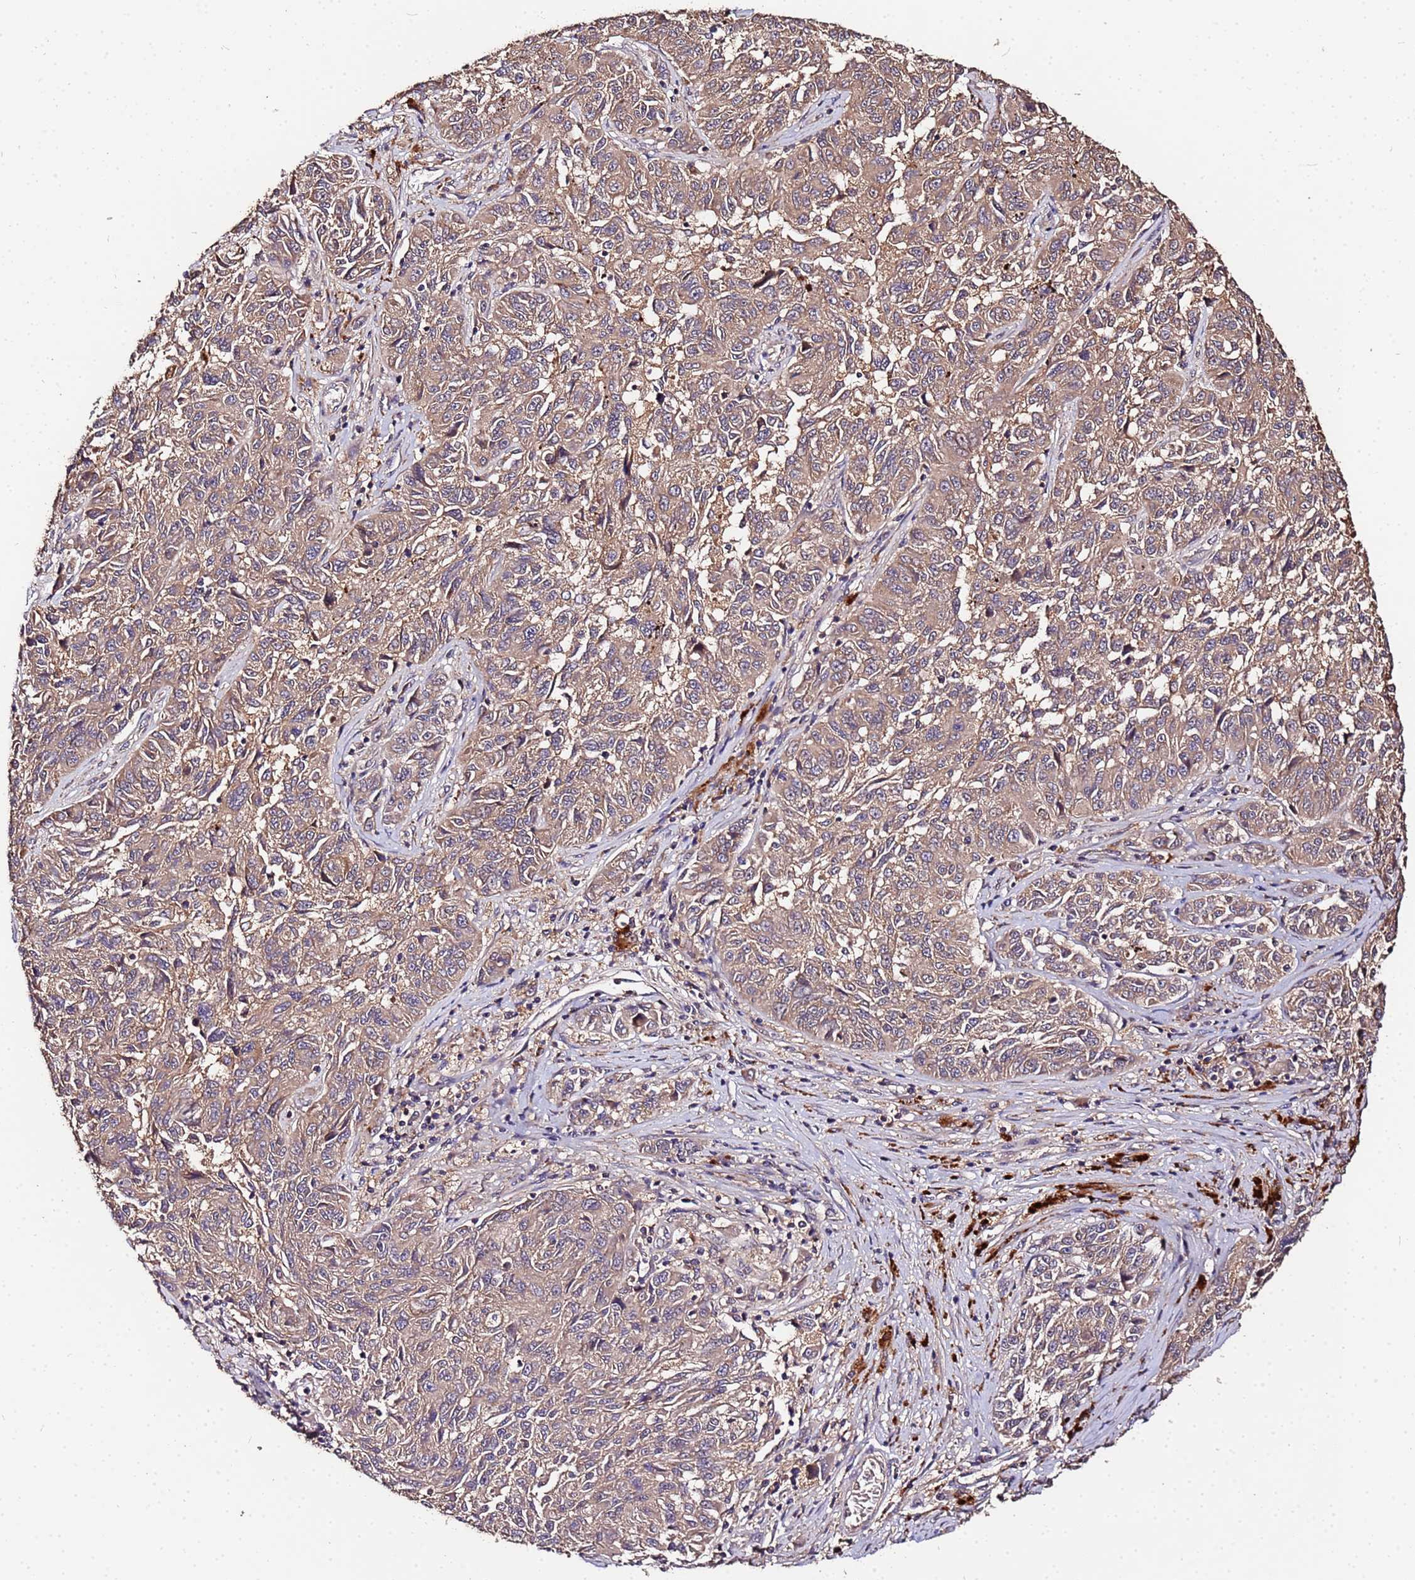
{"staining": {"intensity": "weak", "quantity": ">75%", "location": "cytoplasmic/membranous"}, "tissue": "melanoma", "cell_type": "Tumor cells", "image_type": "cancer", "snomed": [{"axis": "morphology", "description": "Malignant melanoma, NOS"}, {"axis": "topography", "description": "Skin"}], "caption": "Immunohistochemical staining of human melanoma reveals weak cytoplasmic/membranous protein positivity in about >75% of tumor cells.", "gene": "MTERF1", "patient": {"sex": "male", "age": 53}}